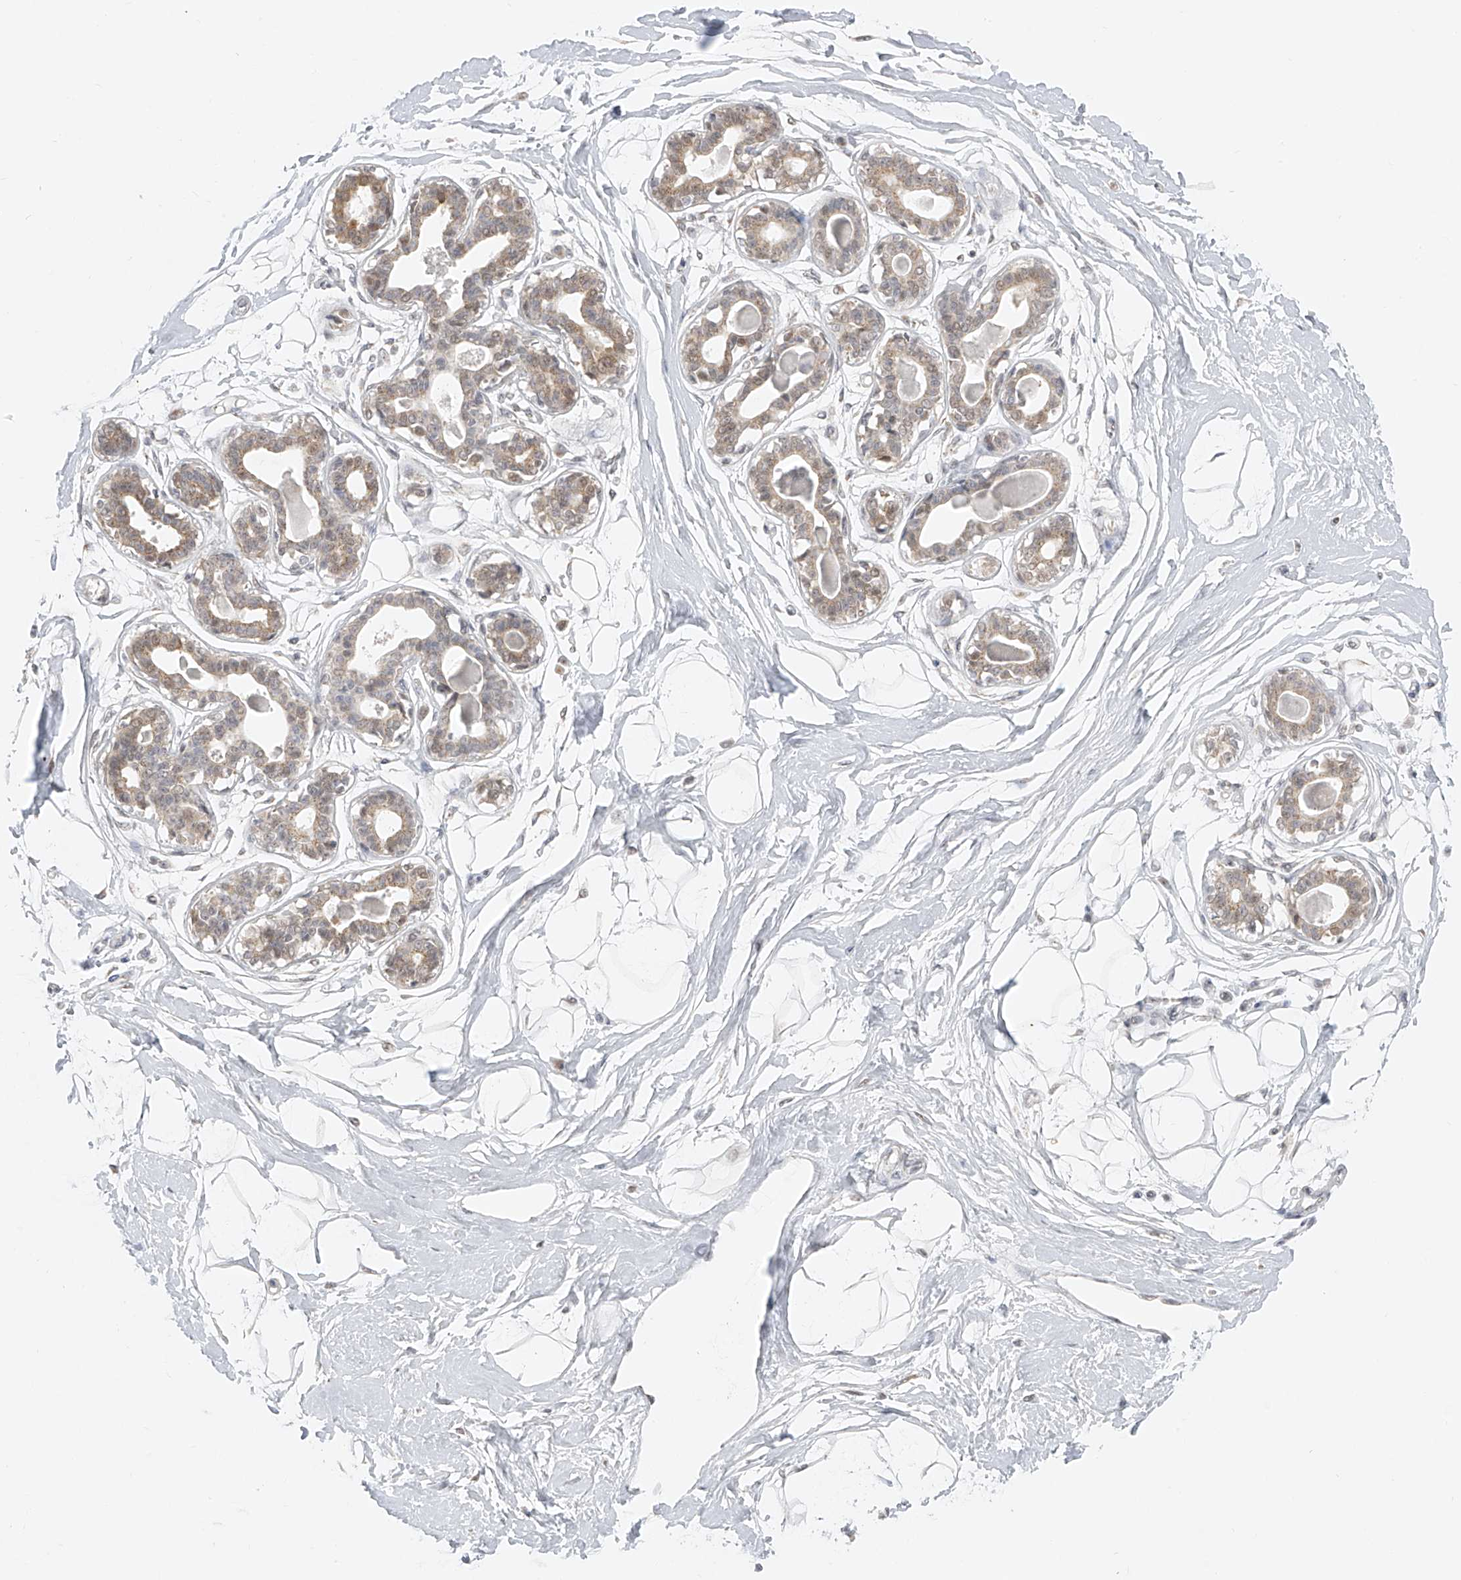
{"staining": {"intensity": "negative", "quantity": "none", "location": "none"}, "tissue": "breast", "cell_type": "Adipocytes", "image_type": "normal", "snomed": [{"axis": "morphology", "description": "Normal tissue, NOS"}, {"axis": "topography", "description": "Breast"}], "caption": "DAB (3,3'-diaminobenzidine) immunohistochemical staining of benign breast demonstrates no significant expression in adipocytes.", "gene": "DYRK1B", "patient": {"sex": "female", "age": 45}}